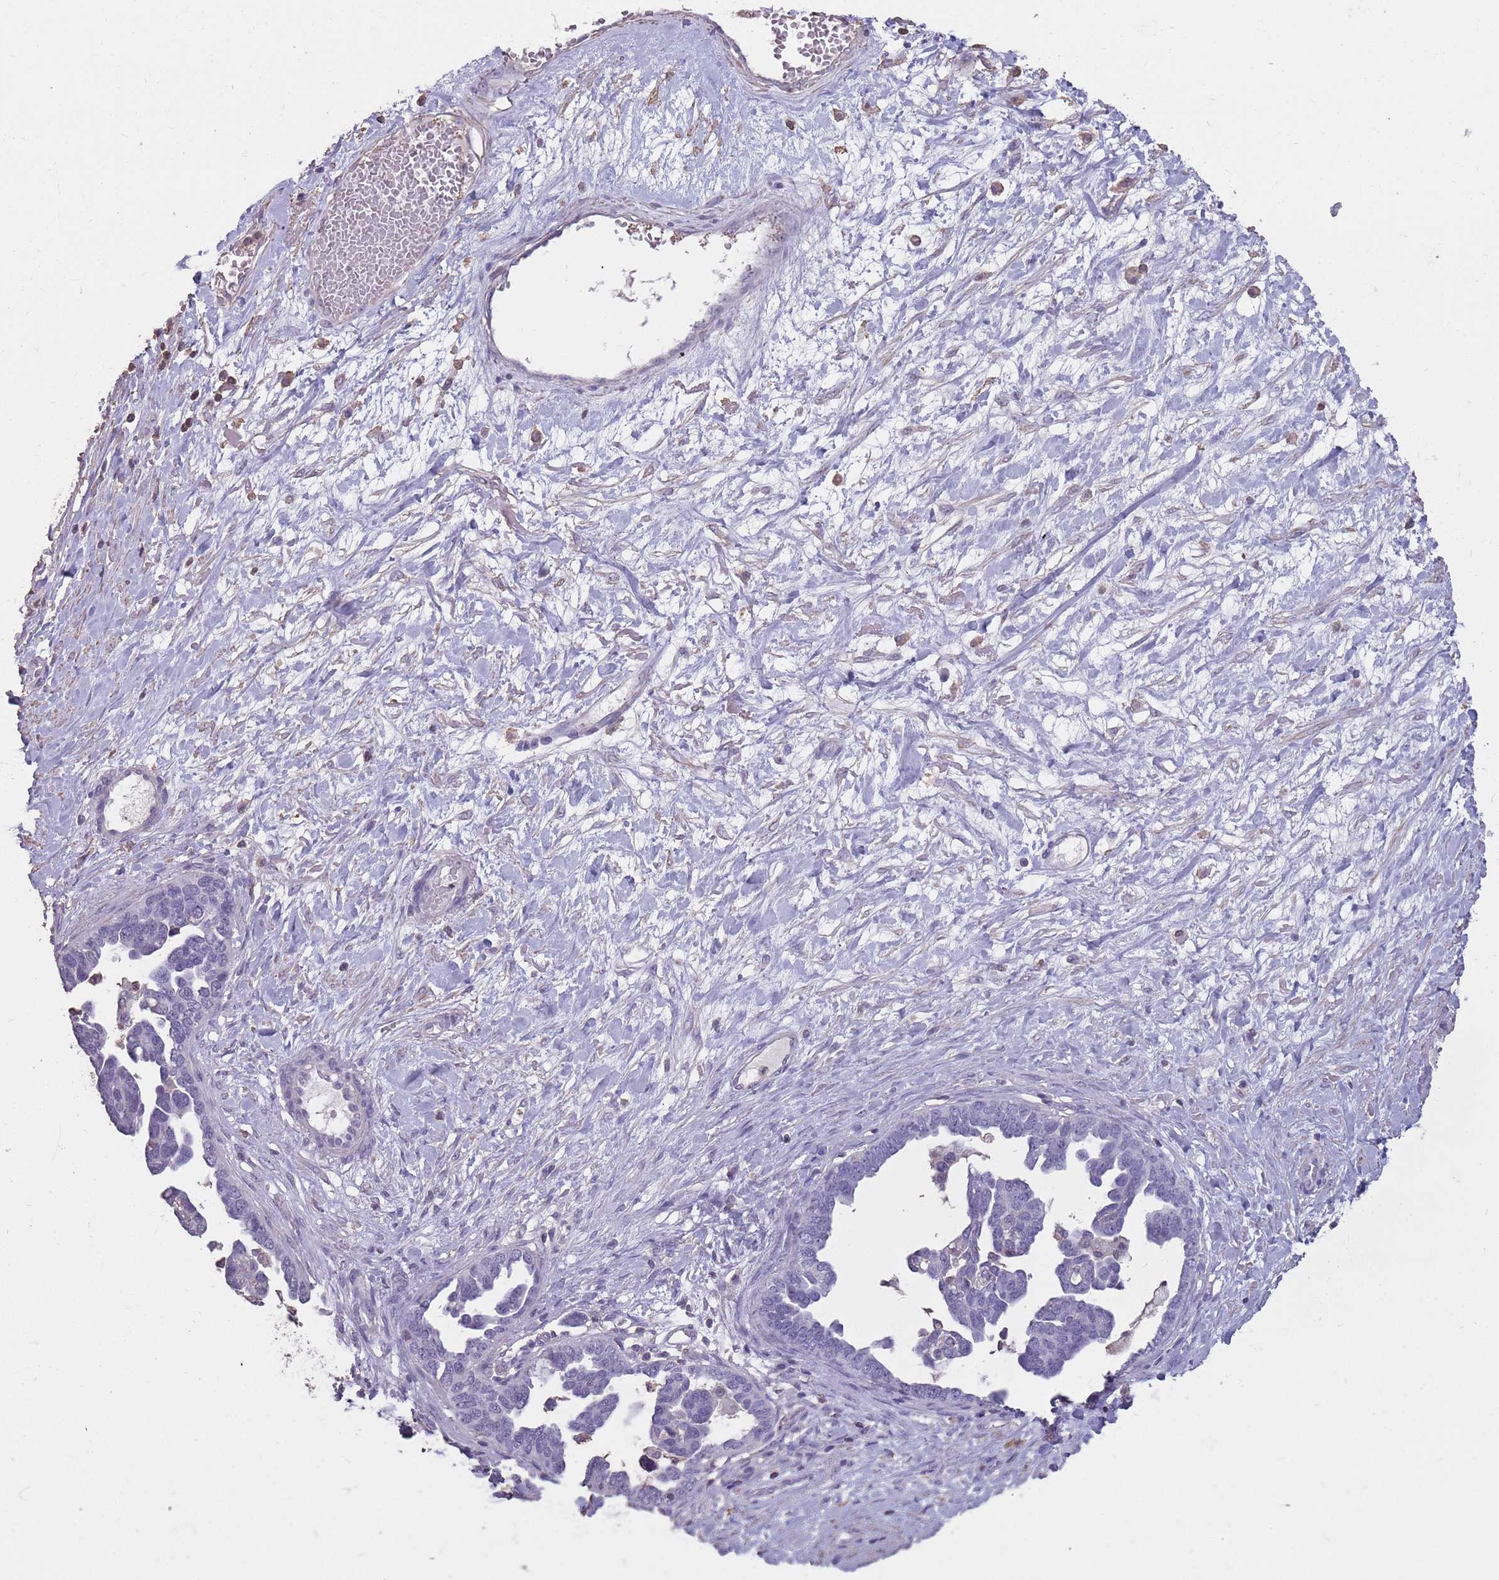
{"staining": {"intensity": "negative", "quantity": "none", "location": "none"}, "tissue": "ovarian cancer", "cell_type": "Tumor cells", "image_type": "cancer", "snomed": [{"axis": "morphology", "description": "Cystadenocarcinoma, serous, NOS"}, {"axis": "topography", "description": "Ovary"}], "caption": "There is no significant positivity in tumor cells of ovarian cancer (serous cystadenocarcinoma).", "gene": "SUN5", "patient": {"sex": "female", "age": 54}}